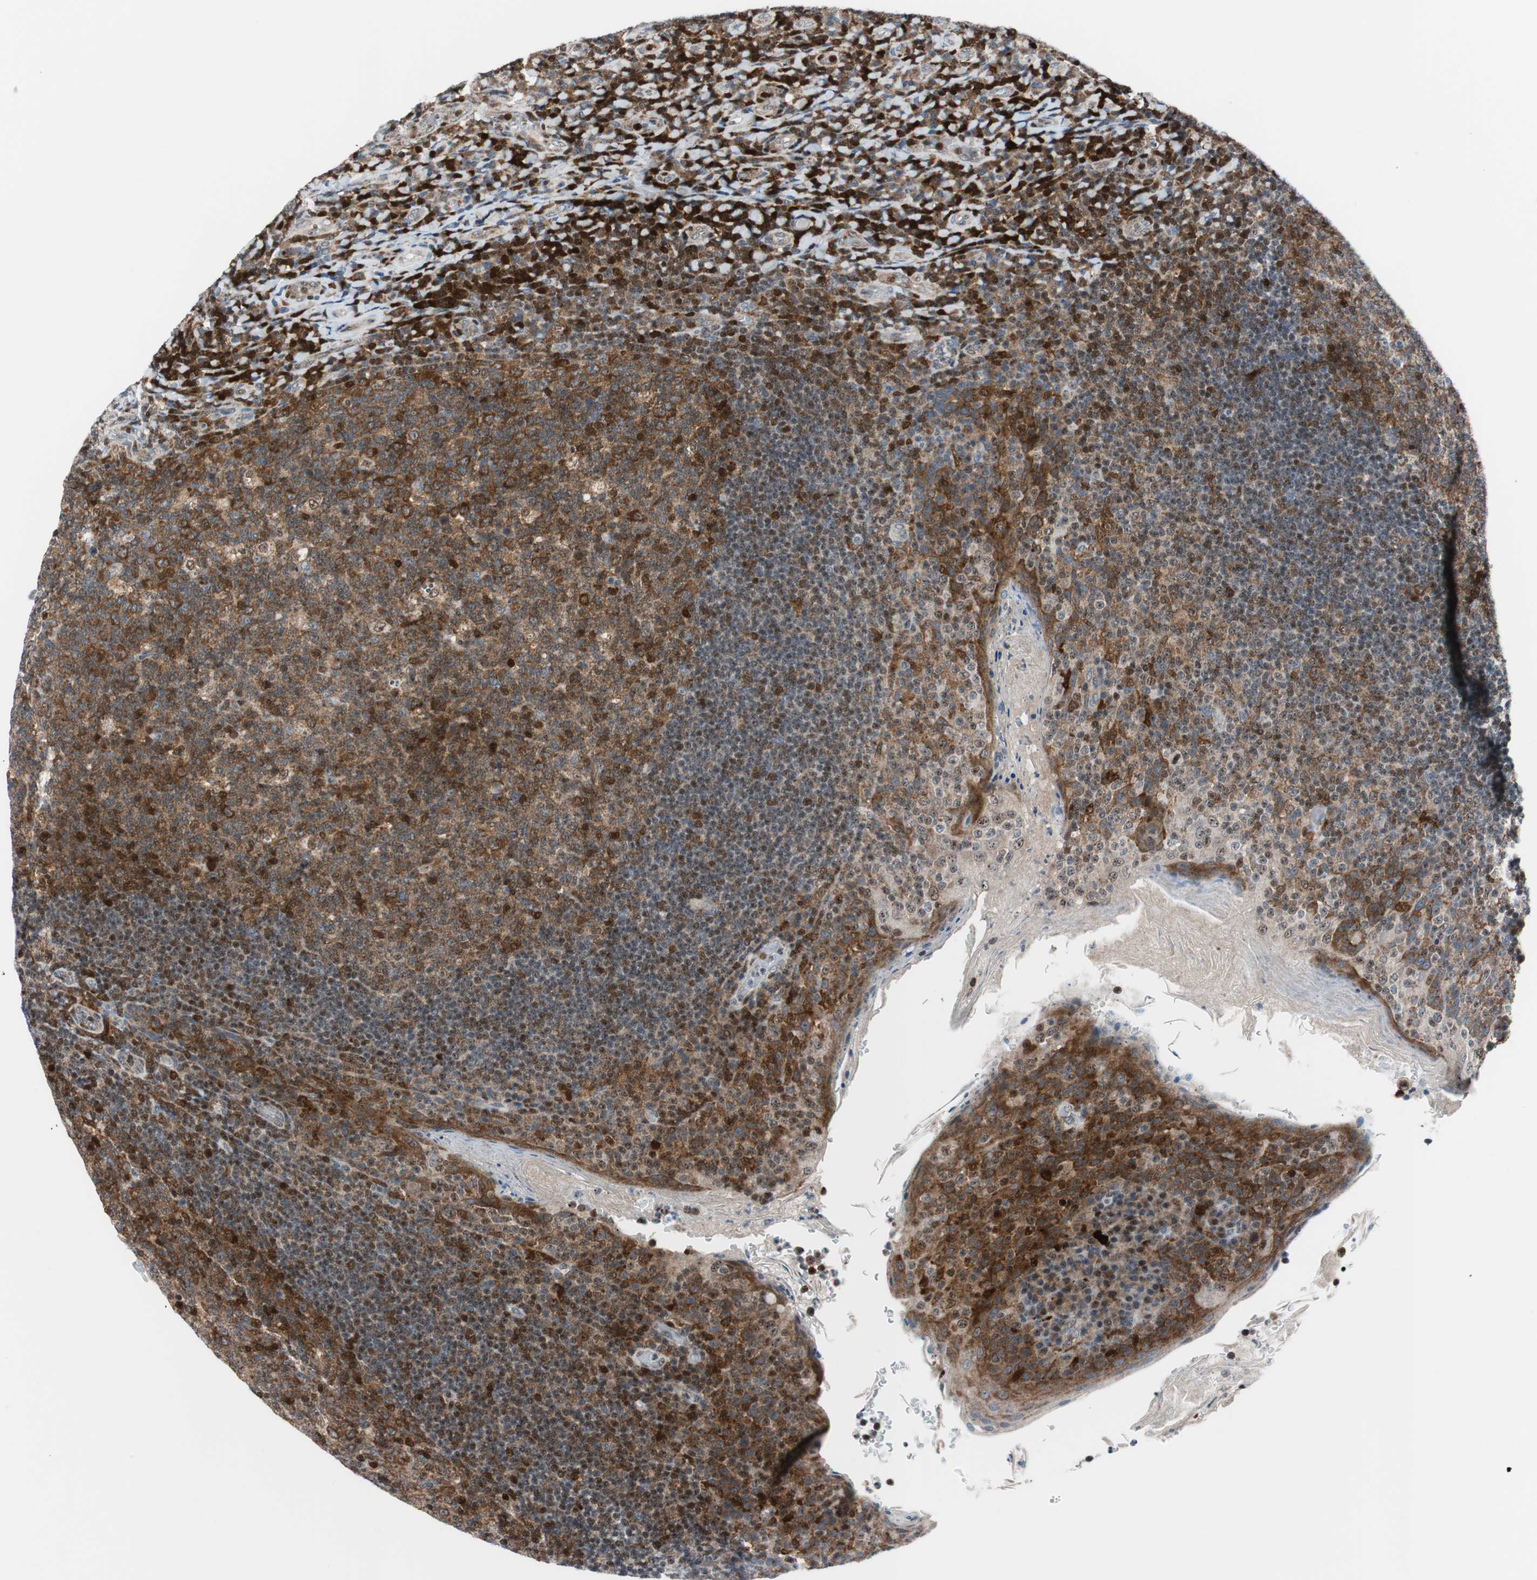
{"staining": {"intensity": "moderate", "quantity": ">75%", "location": "cytoplasmic/membranous,nuclear"}, "tissue": "tonsil", "cell_type": "Germinal center cells", "image_type": "normal", "snomed": [{"axis": "morphology", "description": "Normal tissue, NOS"}, {"axis": "topography", "description": "Tonsil"}], "caption": "Immunohistochemical staining of benign human tonsil shows >75% levels of moderate cytoplasmic/membranous,nuclear protein positivity in about >75% of germinal center cells.", "gene": "RGS10", "patient": {"sex": "male", "age": 17}}